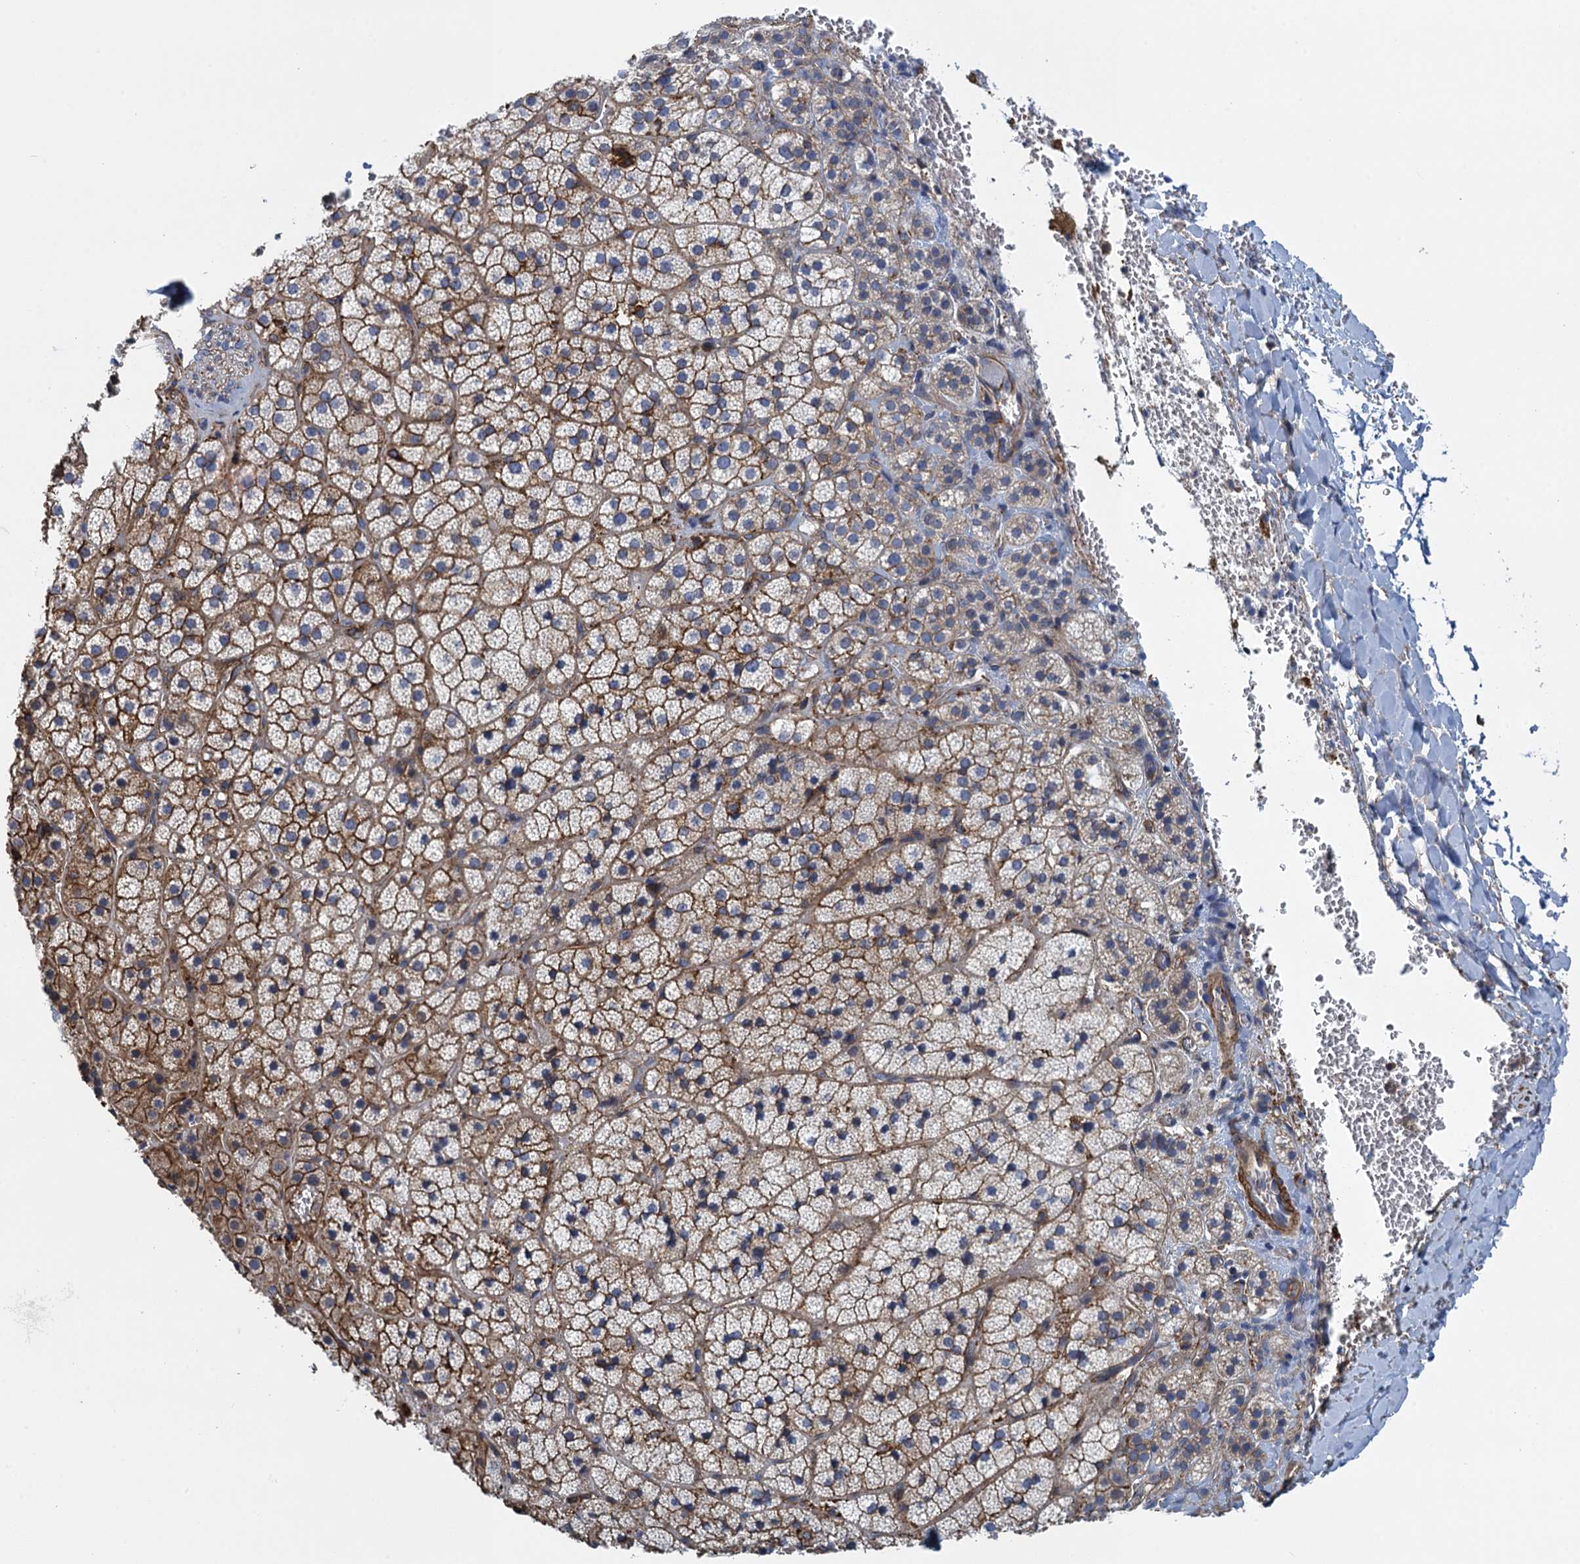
{"staining": {"intensity": "strong", "quantity": "25%-75%", "location": "cytoplasmic/membranous"}, "tissue": "adrenal gland", "cell_type": "Glandular cells", "image_type": "normal", "snomed": [{"axis": "morphology", "description": "Normal tissue, NOS"}, {"axis": "topography", "description": "Adrenal gland"}], "caption": "High-power microscopy captured an IHC image of benign adrenal gland, revealing strong cytoplasmic/membranous expression in about 25%-75% of glandular cells. The staining is performed using DAB brown chromogen to label protein expression. The nuclei are counter-stained blue using hematoxylin.", "gene": "PROSER2", "patient": {"sex": "female", "age": 44}}